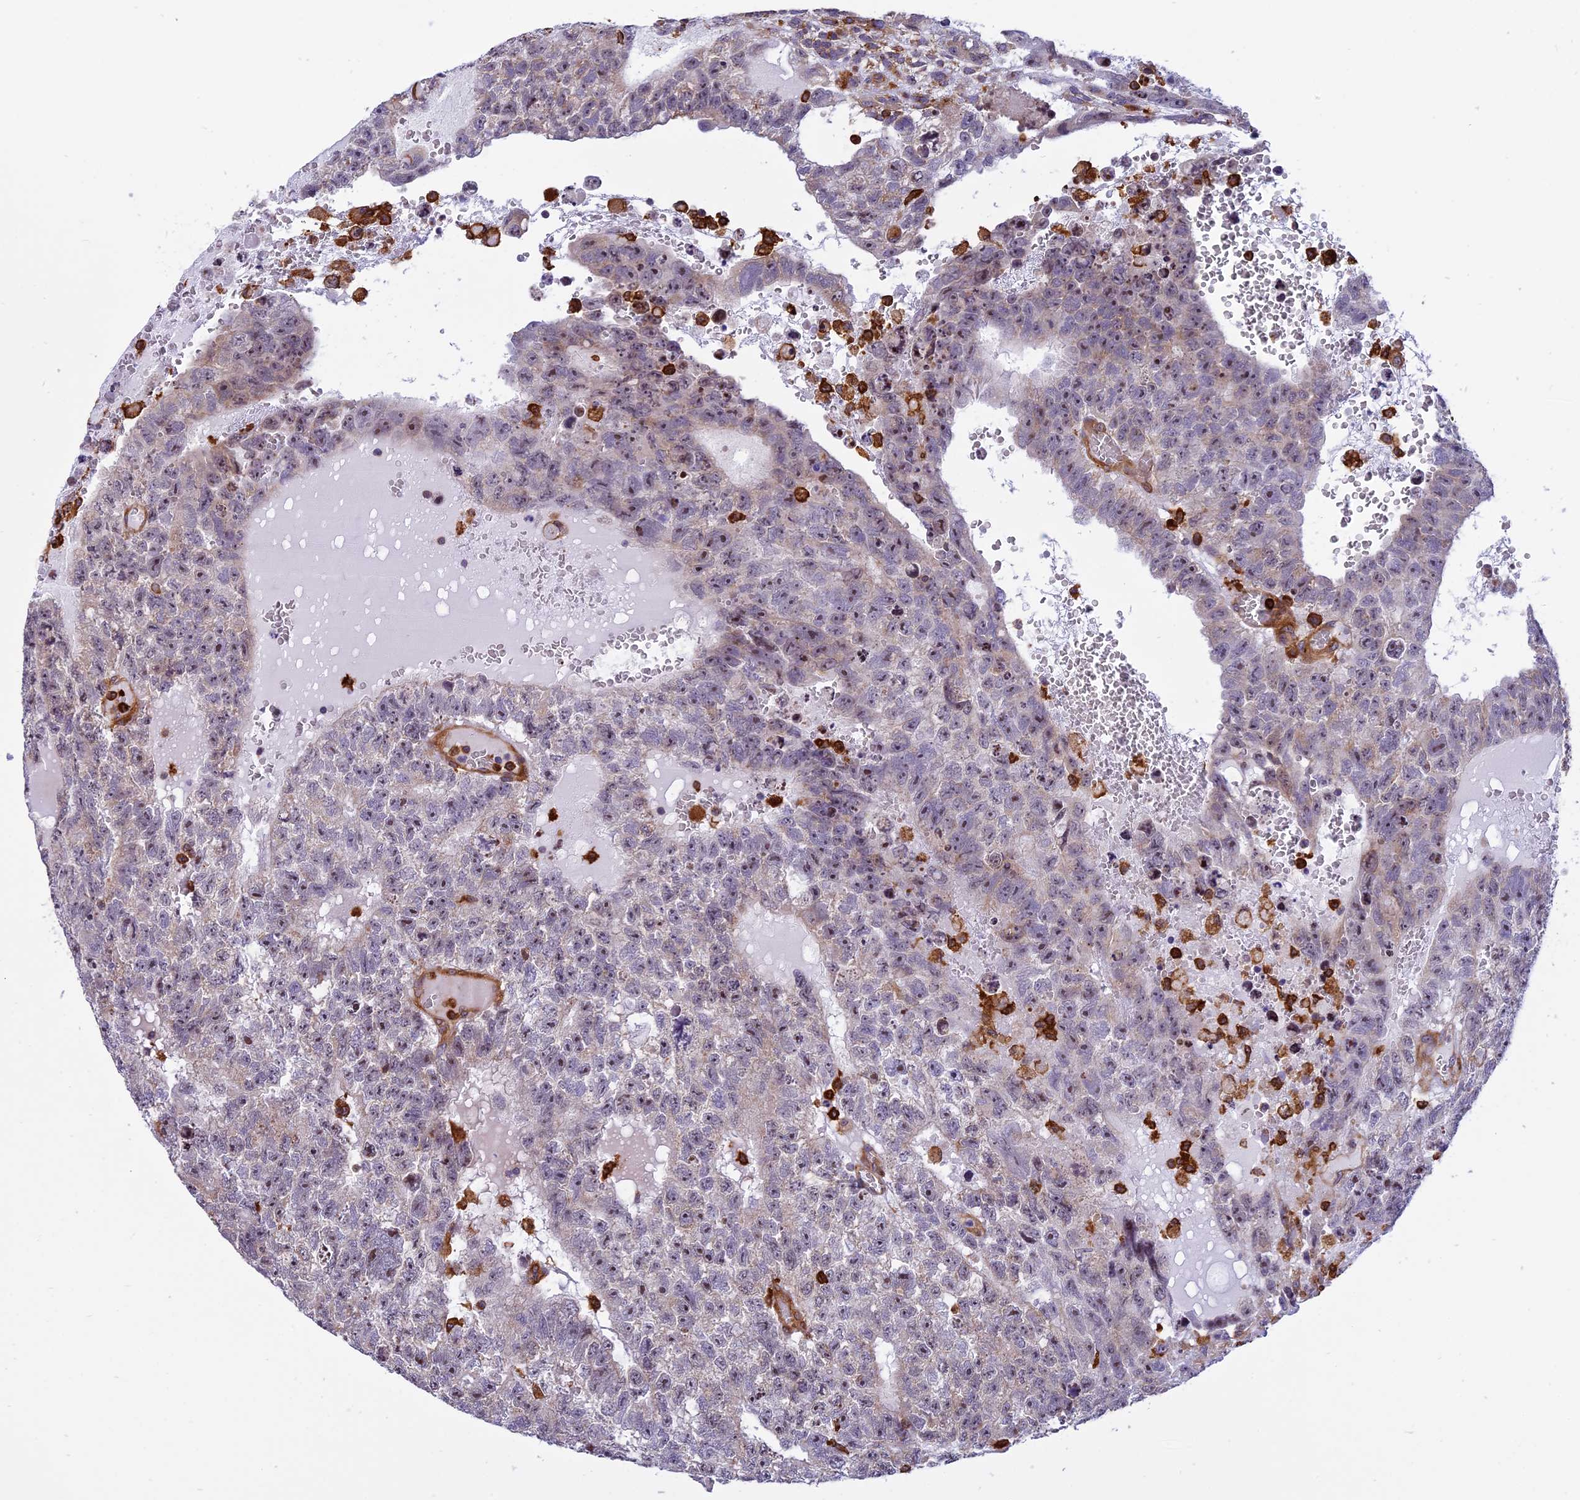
{"staining": {"intensity": "weak", "quantity": "<25%", "location": "nuclear"}, "tissue": "testis cancer", "cell_type": "Tumor cells", "image_type": "cancer", "snomed": [{"axis": "morphology", "description": "Carcinoma, Embryonal, NOS"}, {"axis": "topography", "description": "Testis"}], "caption": "Tumor cells show no significant positivity in testis cancer (embryonal carcinoma).", "gene": "EHBP1L1", "patient": {"sex": "male", "age": 26}}